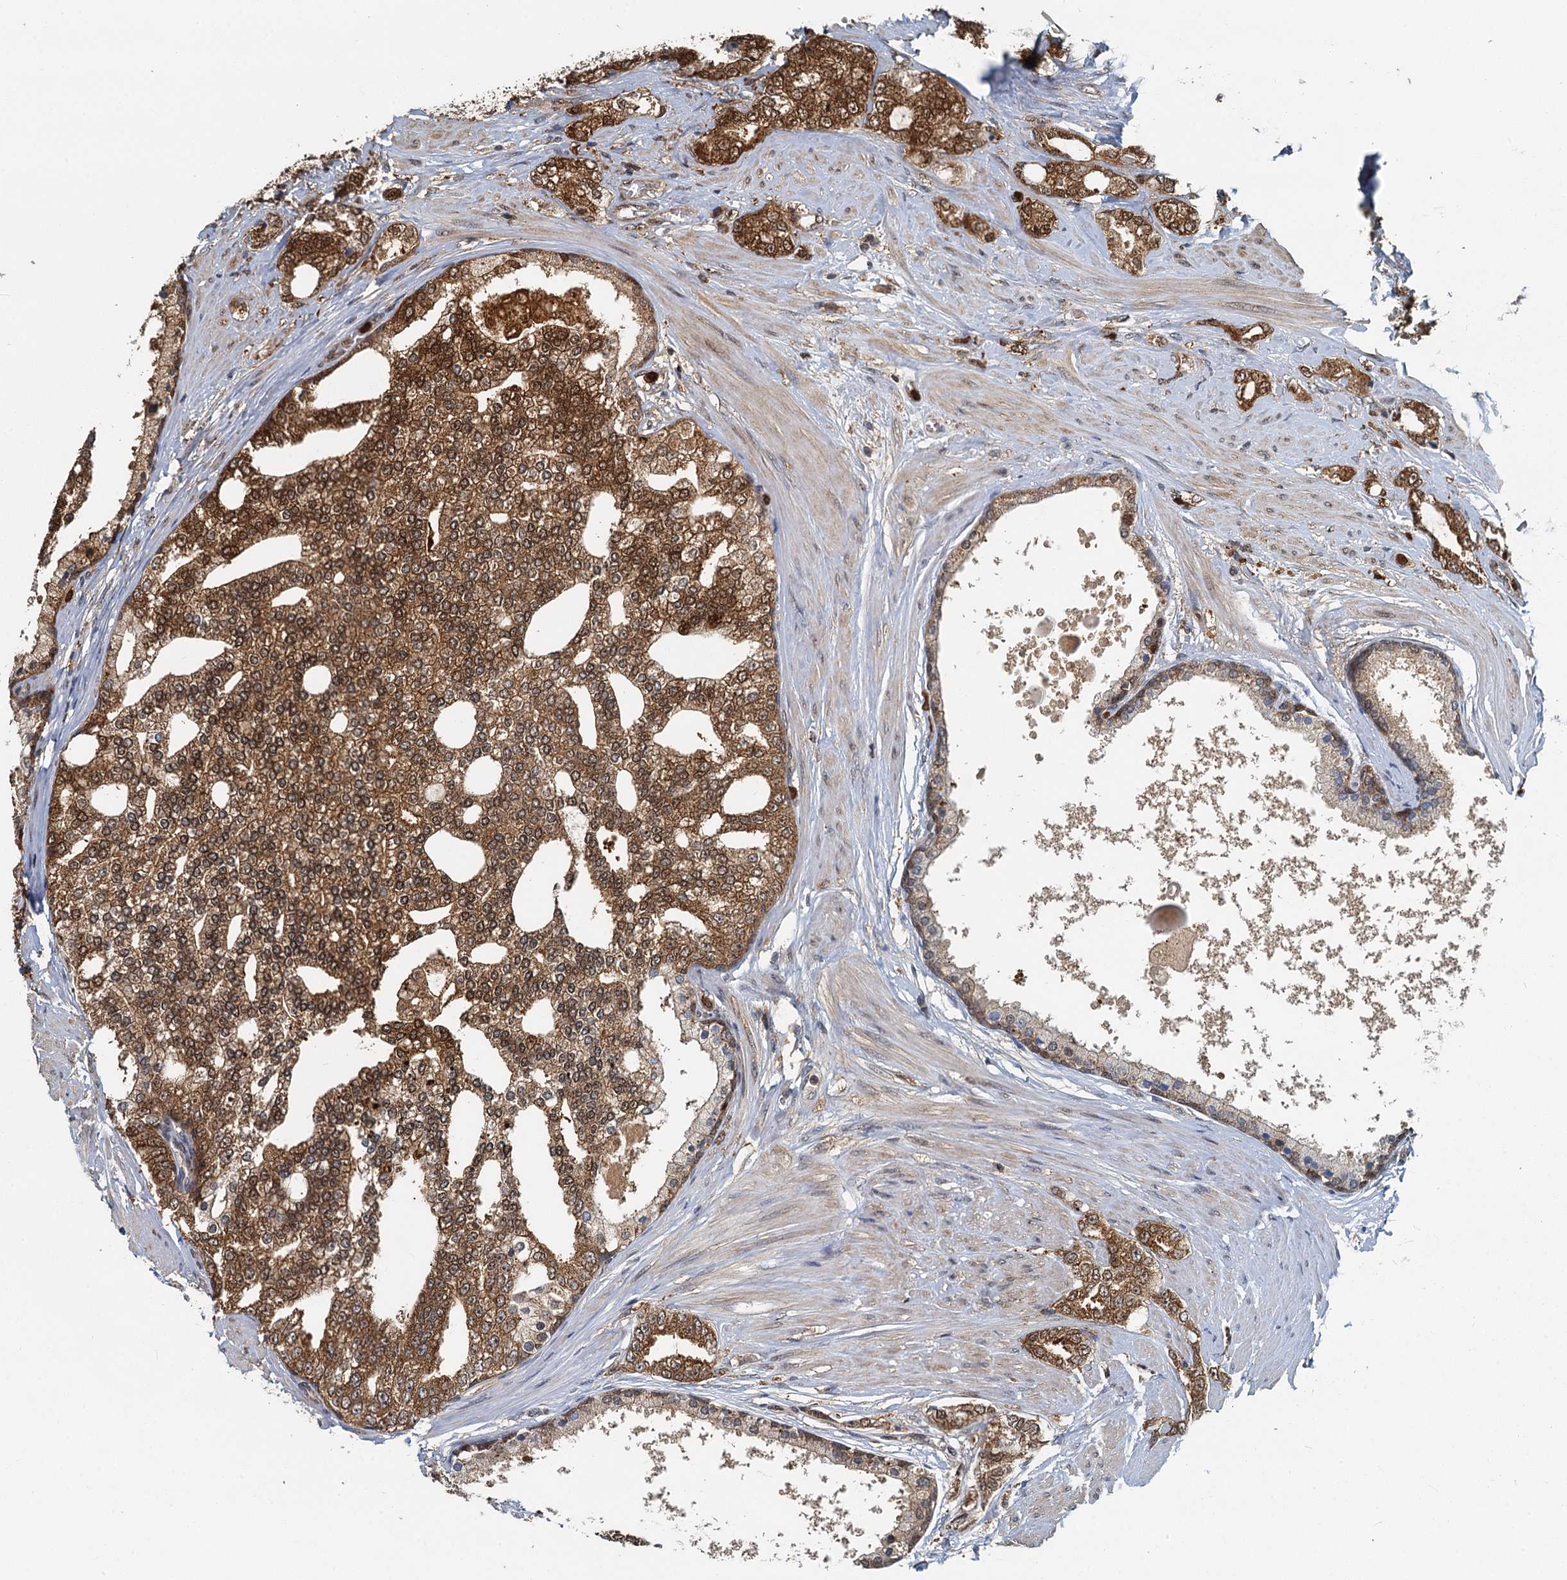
{"staining": {"intensity": "strong", "quantity": ">75%", "location": "cytoplasmic/membranous,nuclear"}, "tissue": "prostate cancer", "cell_type": "Tumor cells", "image_type": "cancer", "snomed": [{"axis": "morphology", "description": "Adenocarcinoma, High grade"}, {"axis": "topography", "description": "Prostate"}], "caption": "Immunohistochemistry image of neoplastic tissue: human prostate high-grade adenocarcinoma stained using immunohistochemistry shows high levels of strong protein expression localized specifically in the cytoplasmic/membranous and nuclear of tumor cells, appearing as a cytoplasmic/membranous and nuclear brown color.", "gene": "GPI", "patient": {"sex": "male", "age": 64}}